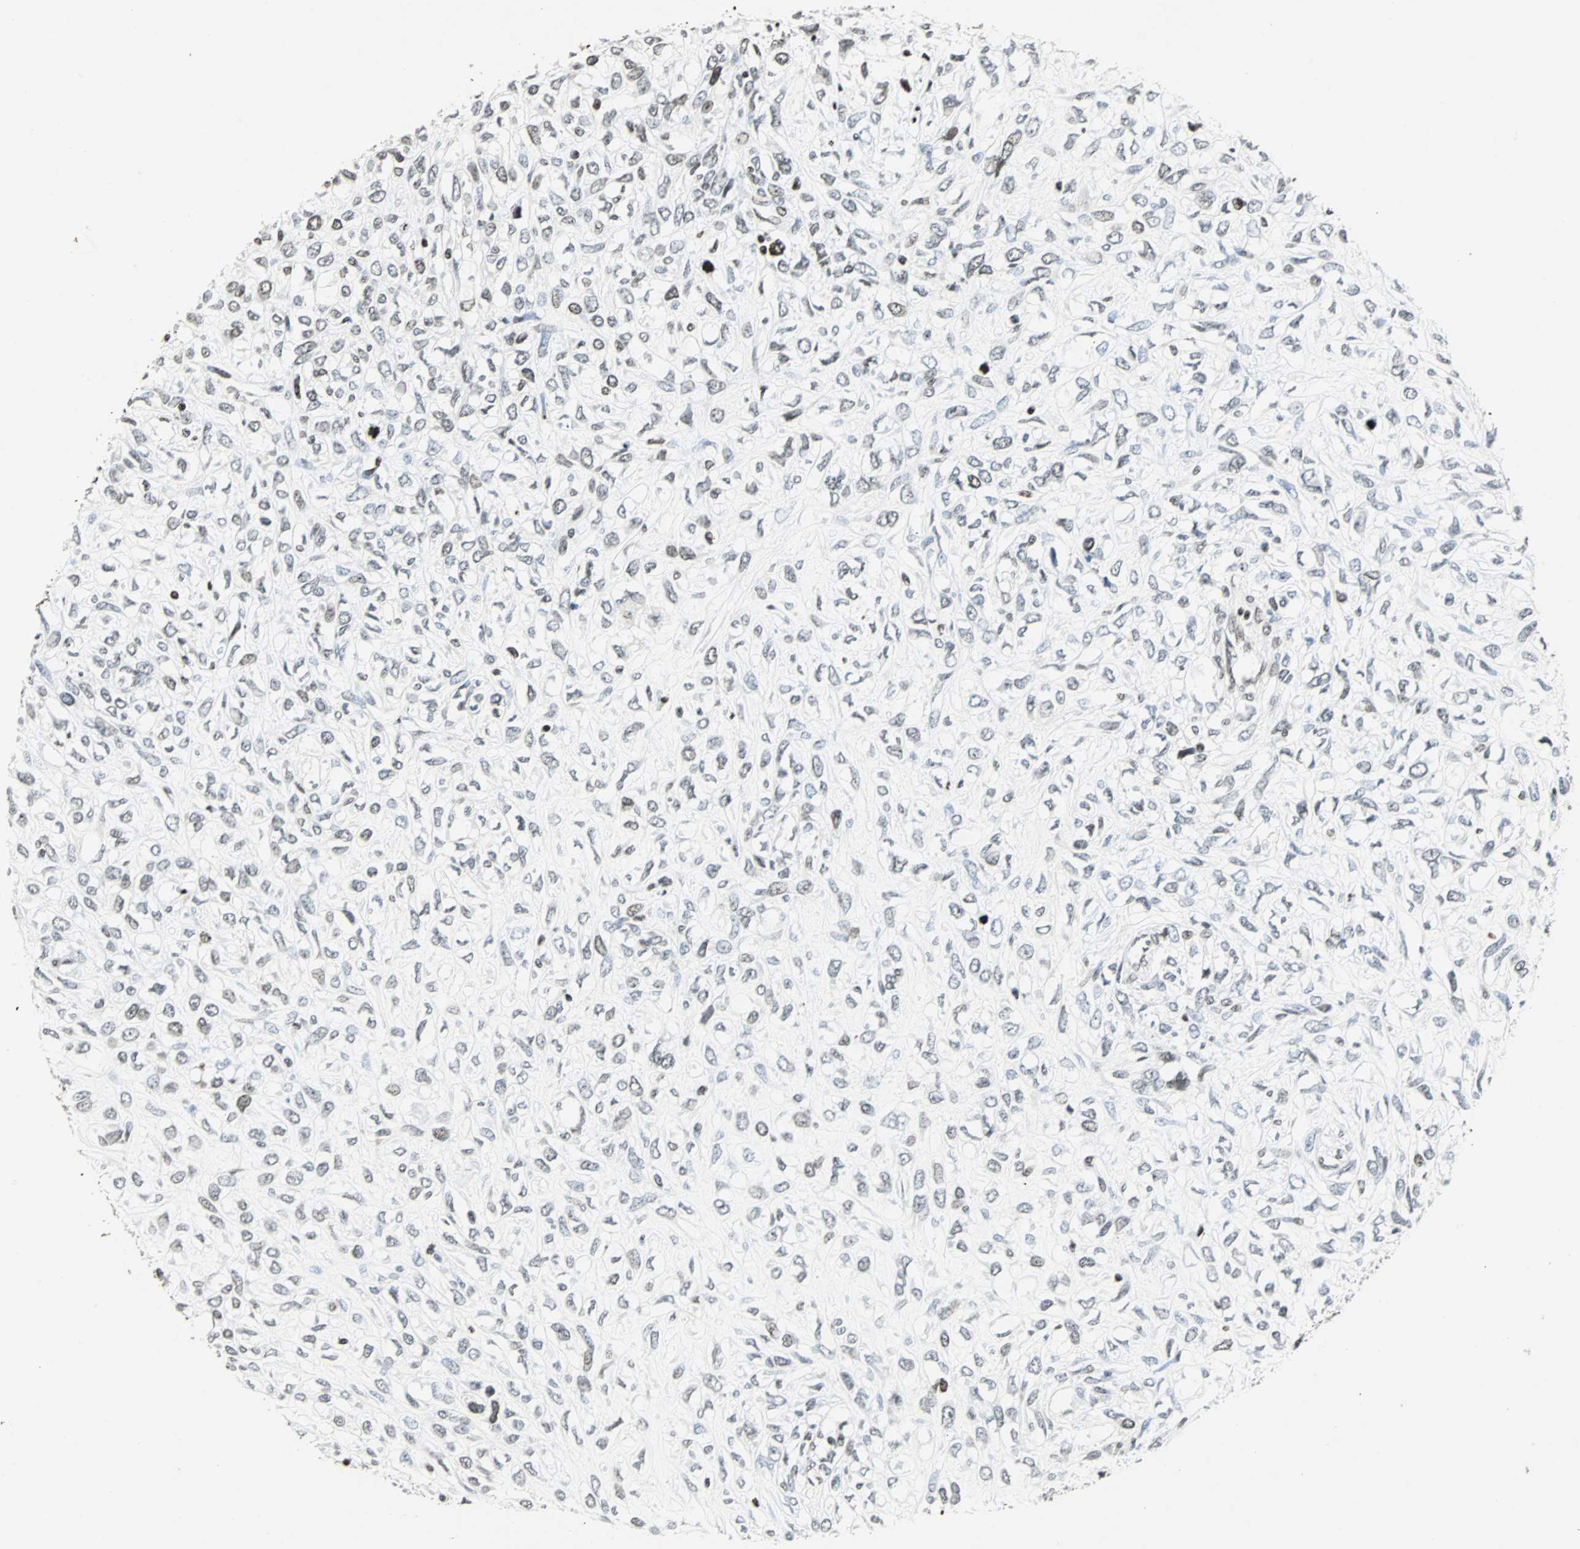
{"staining": {"intensity": "moderate", "quantity": "<25%", "location": "nuclear"}, "tissue": "head and neck cancer", "cell_type": "Tumor cells", "image_type": "cancer", "snomed": [{"axis": "morphology", "description": "Necrosis, NOS"}, {"axis": "morphology", "description": "Neoplasm, malignant, NOS"}, {"axis": "topography", "description": "Salivary gland"}, {"axis": "topography", "description": "Head-Neck"}], "caption": "The histopathology image exhibits immunohistochemical staining of head and neck cancer. There is moderate nuclear positivity is appreciated in approximately <25% of tumor cells.", "gene": "PAXIP1", "patient": {"sex": "male", "age": 43}}